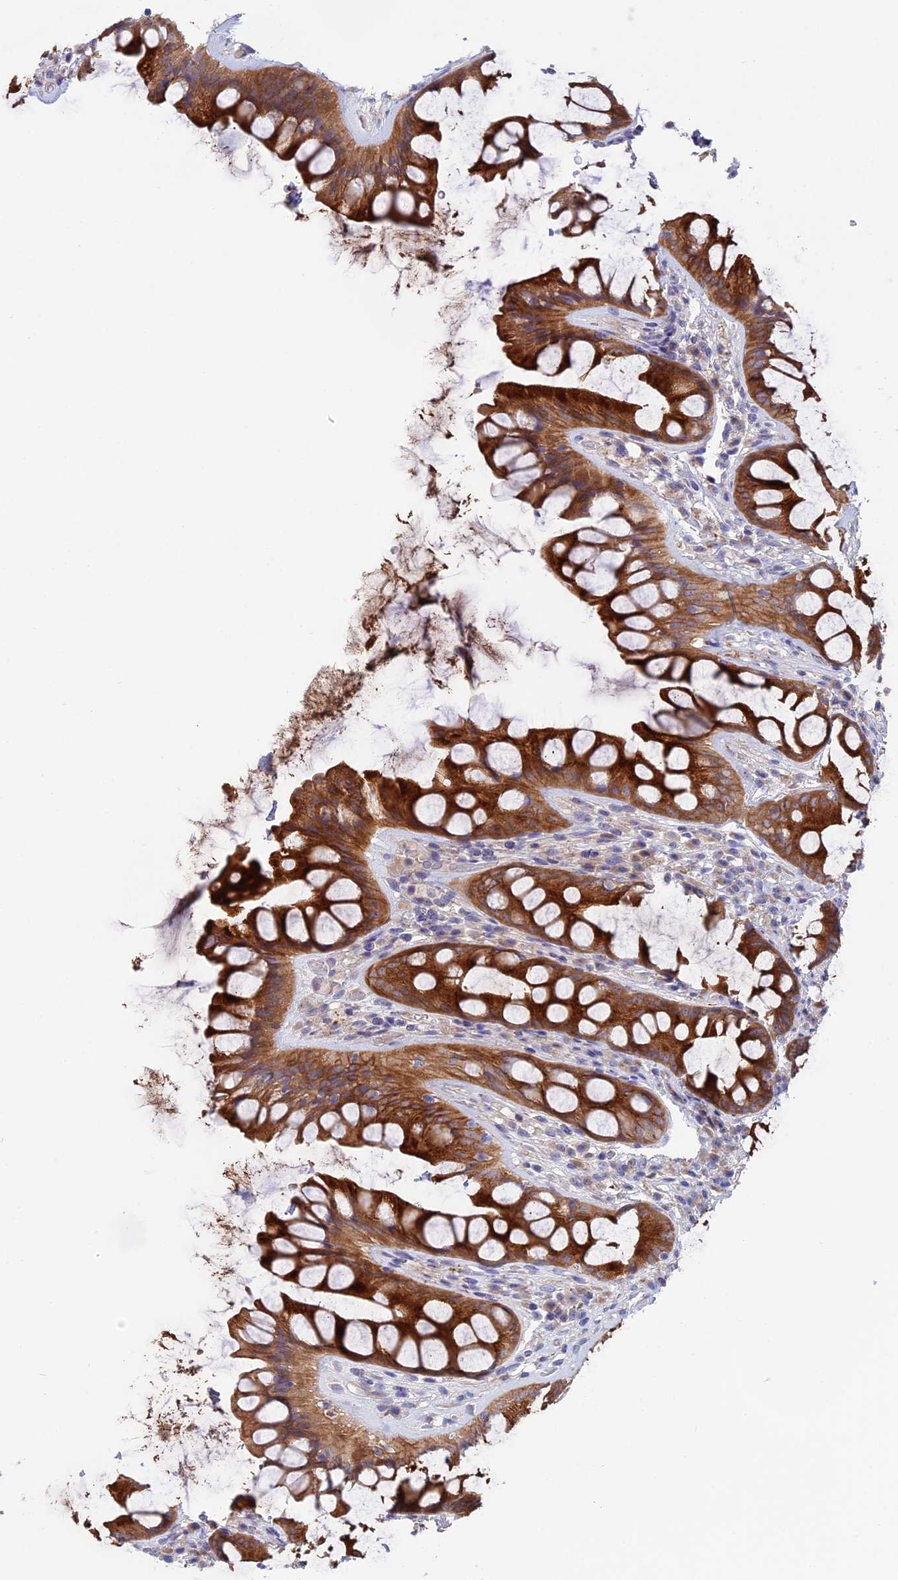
{"staining": {"intensity": "strong", "quantity": ">75%", "location": "cytoplasmic/membranous"}, "tissue": "rectum", "cell_type": "Glandular cells", "image_type": "normal", "snomed": [{"axis": "morphology", "description": "Normal tissue, NOS"}, {"axis": "topography", "description": "Rectum"}], "caption": "Glandular cells demonstrate strong cytoplasmic/membranous staining in approximately >75% of cells in normal rectum.", "gene": "TENT4B", "patient": {"sex": "male", "age": 74}}